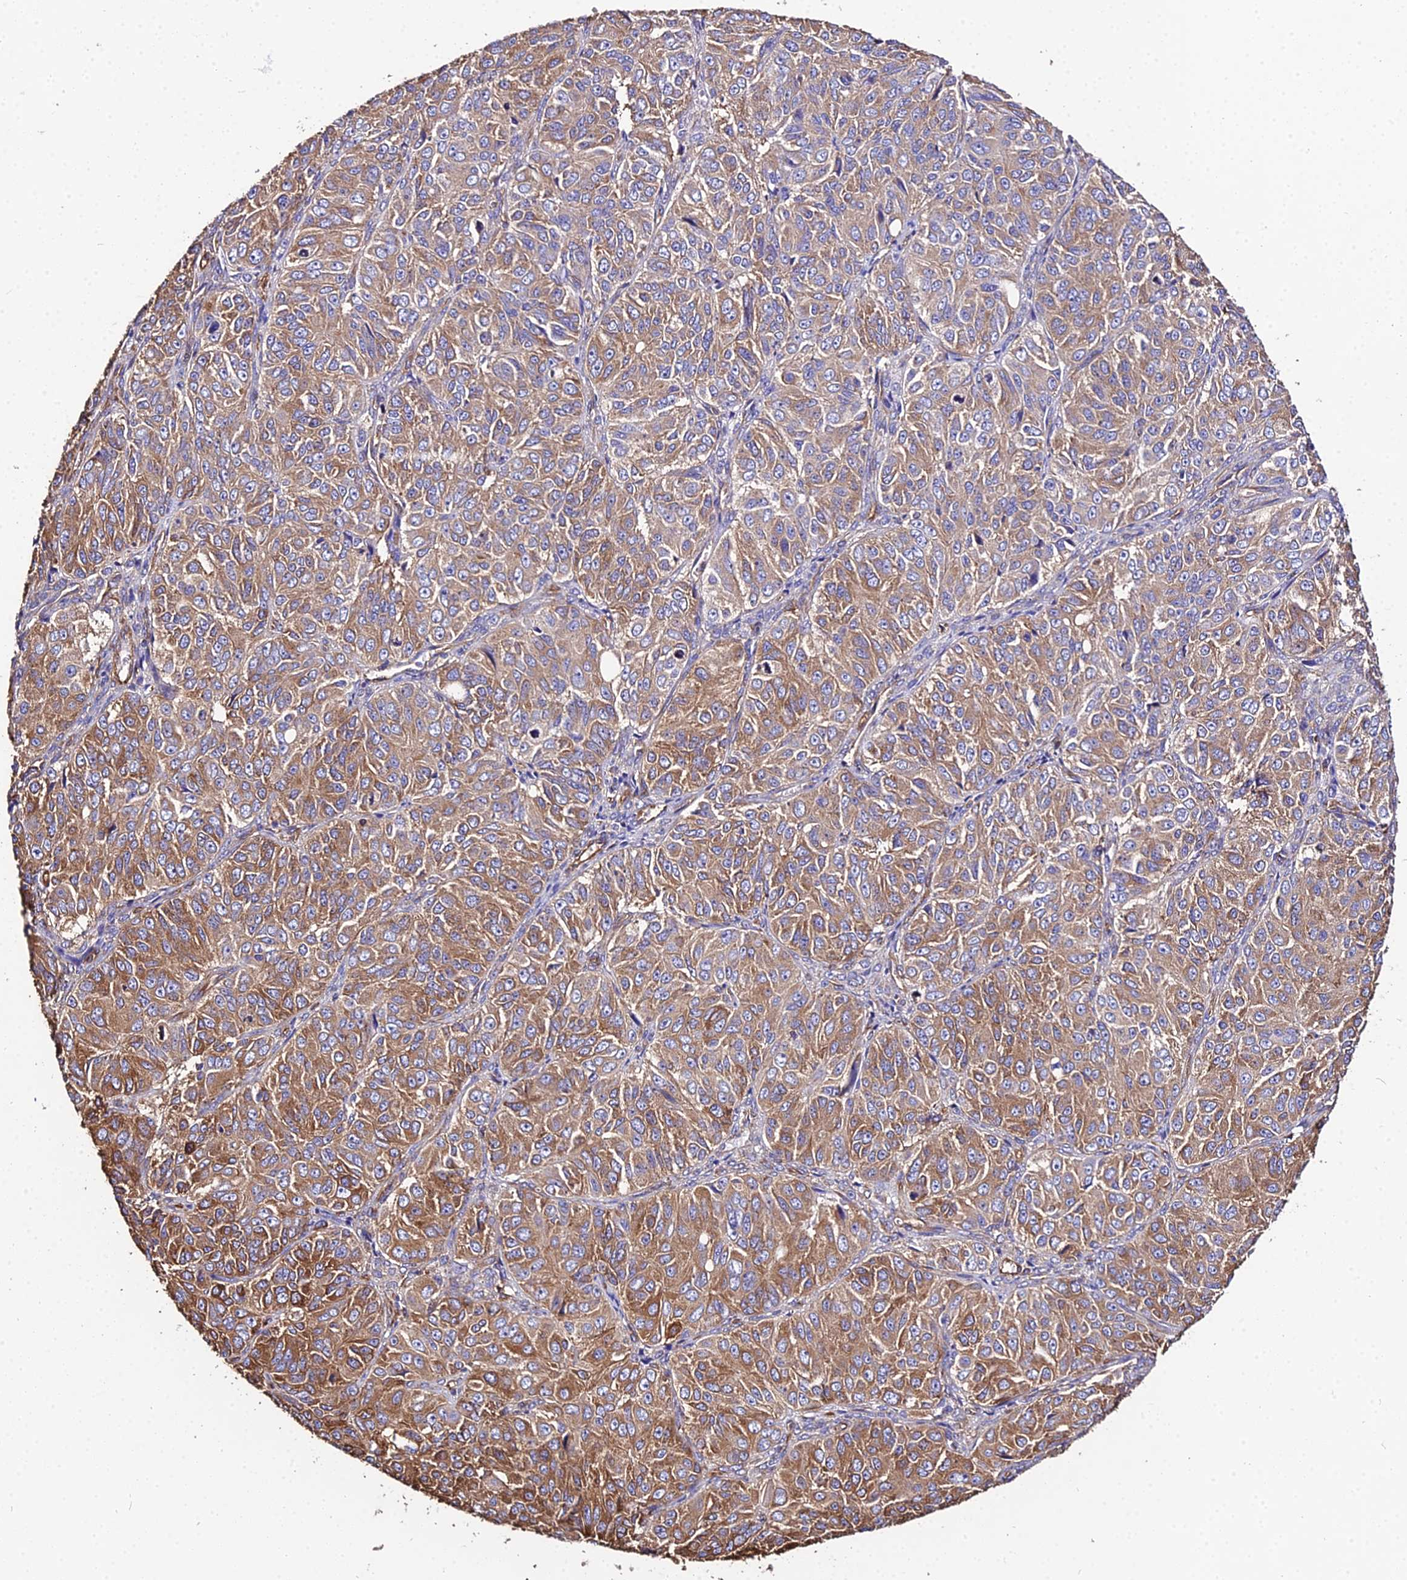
{"staining": {"intensity": "moderate", "quantity": ">75%", "location": "cytoplasmic/membranous"}, "tissue": "ovarian cancer", "cell_type": "Tumor cells", "image_type": "cancer", "snomed": [{"axis": "morphology", "description": "Carcinoma, endometroid"}, {"axis": "topography", "description": "Ovary"}], "caption": "A brown stain labels moderate cytoplasmic/membranous staining of a protein in ovarian cancer (endometroid carcinoma) tumor cells.", "gene": "TUBA3D", "patient": {"sex": "female", "age": 51}}